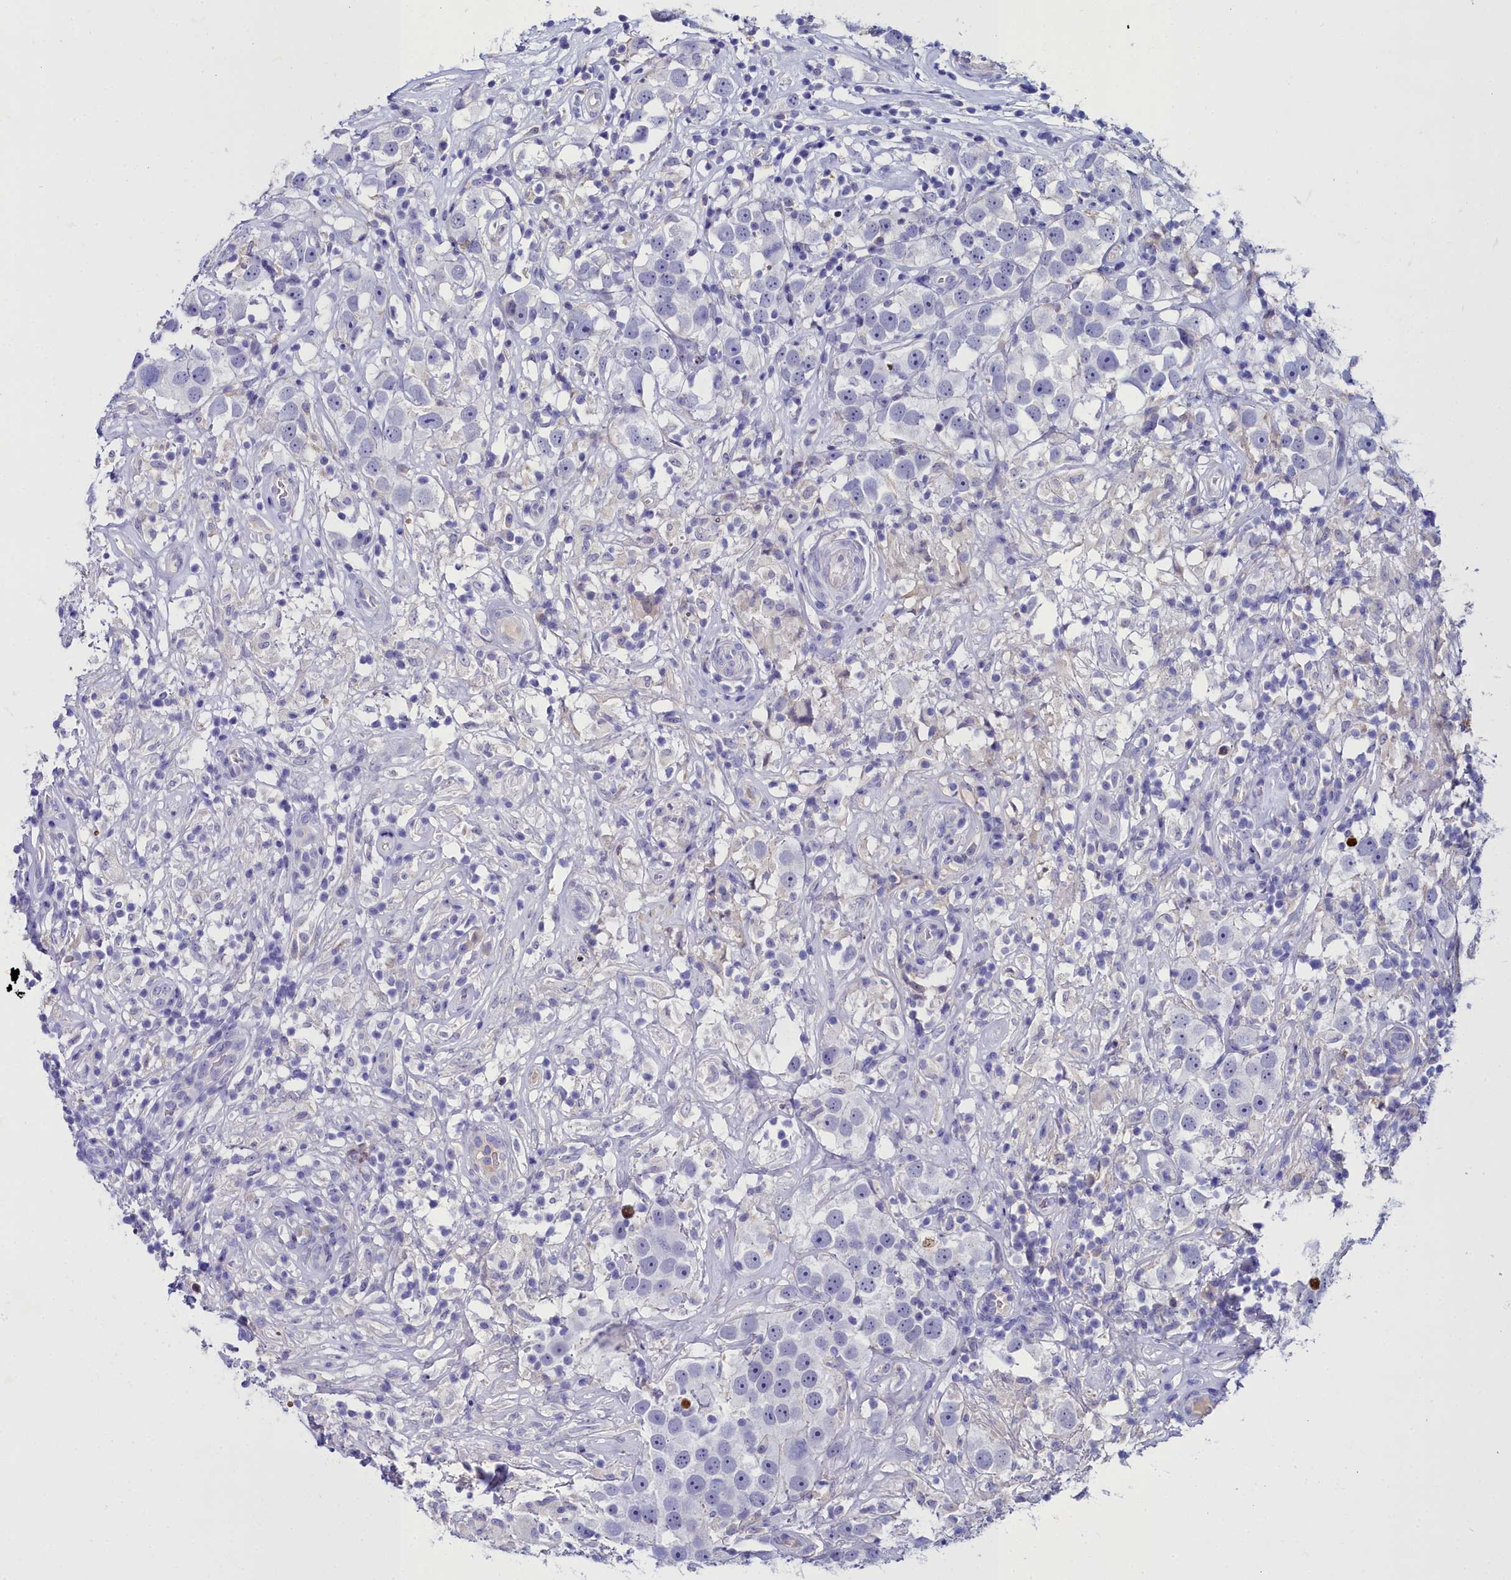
{"staining": {"intensity": "negative", "quantity": "none", "location": "none"}, "tissue": "testis cancer", "cell_type": "Tumor cells", "image_type": "cancer", "snomed": [{"axis": "morphology", "description": "Seminoma, NOS"}, {"axis": "topography", "description": "Testis"}], "caption": "A photomicrograph of human testis cancer (seminoma) is negative for staining in tumor cells.", "gene": "ELAPOR2", "patient": {"sex": "male", "age": 49}}